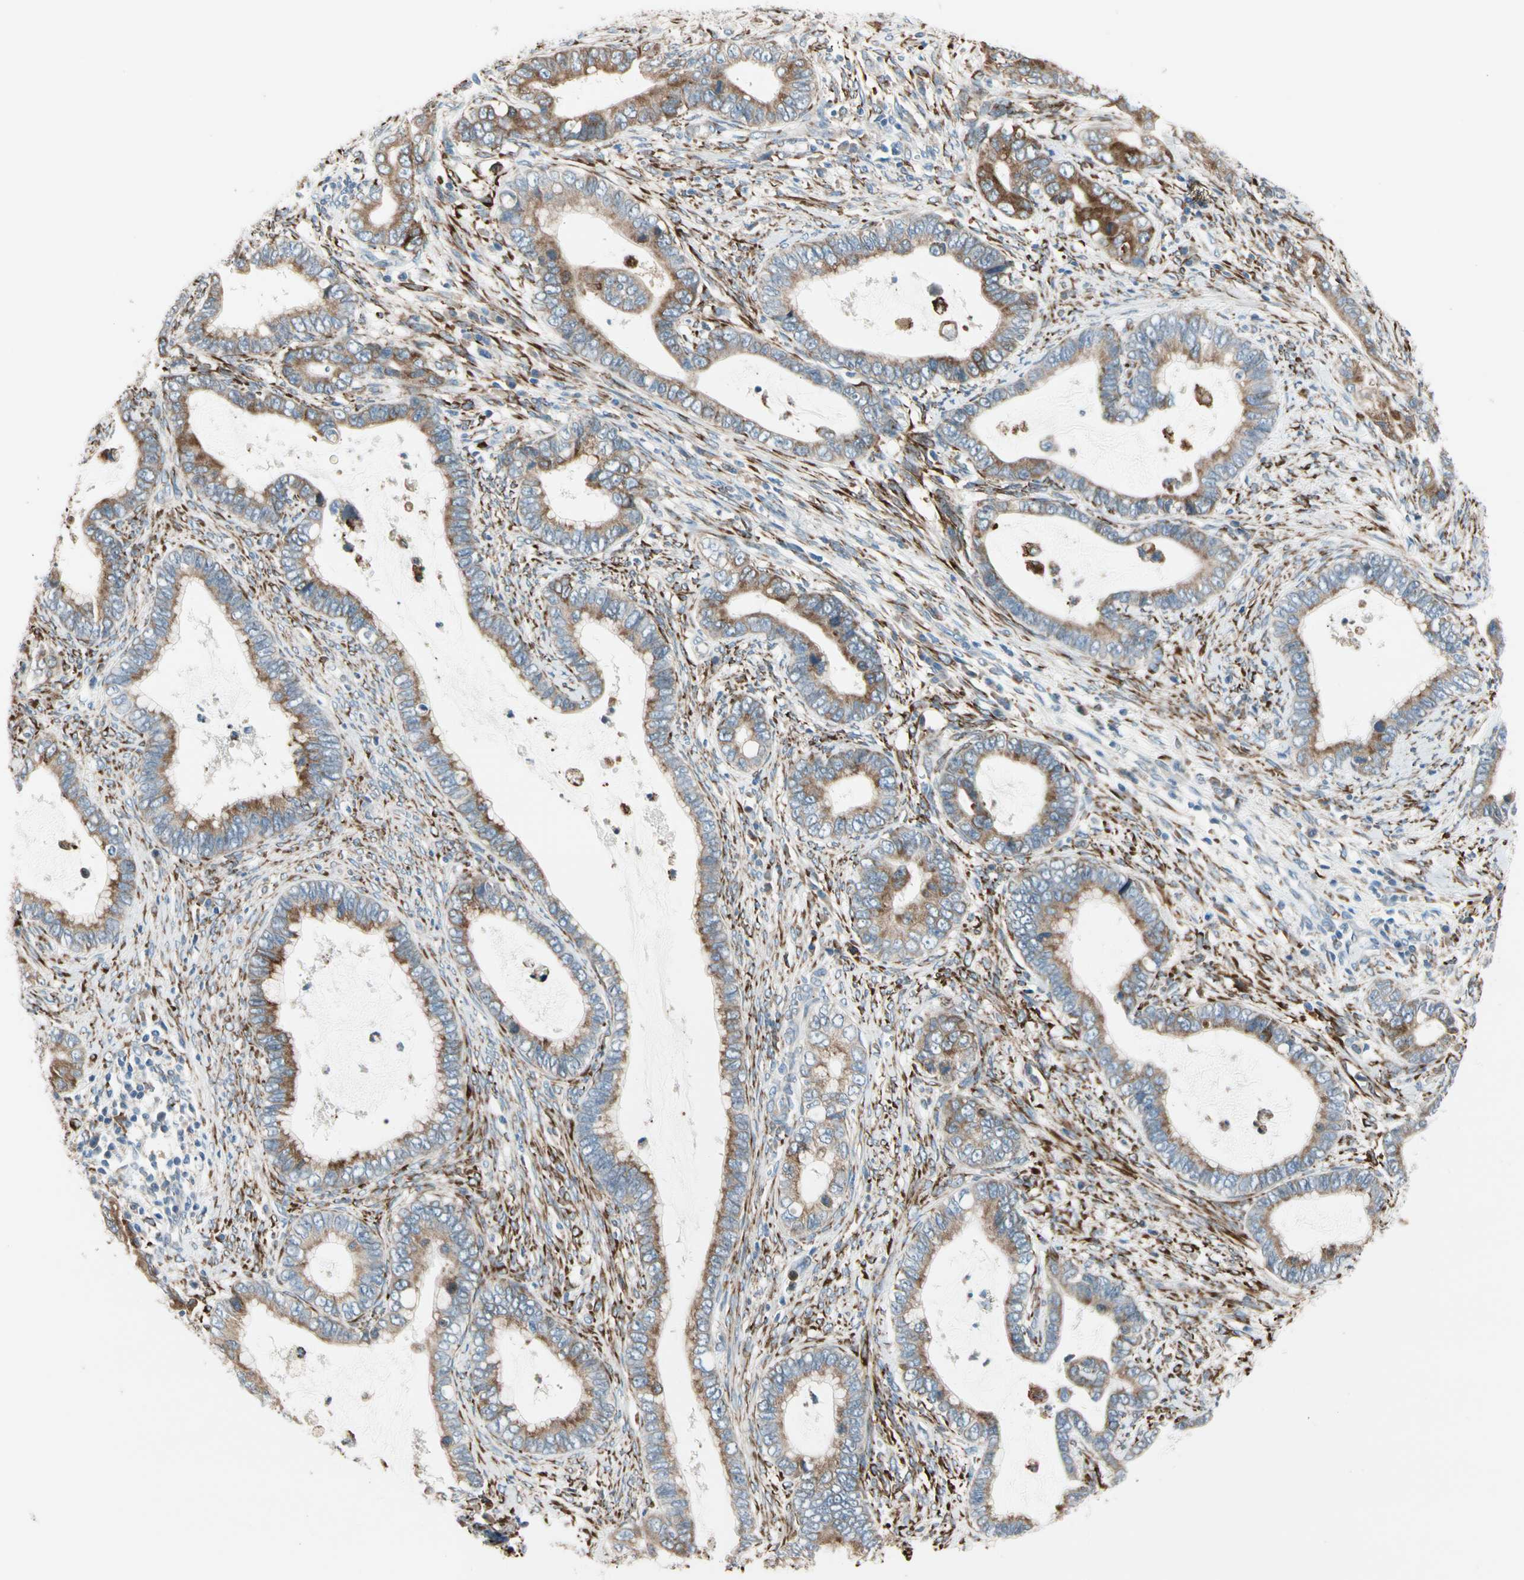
{"staining": {"intensity": "moderate", "quantity": ">75%", "location": "cytoplasmic/membranous"}, "tissue": "cervical cancer", "cell_type": "Tumor cells", "image_type": "cancer", "snomed": [{"axis": "morphology", "description": "Adenocarcinoma, NOS"}, {"axis": "topography", "description": "Cervix"}], "caption": "Tumor cells exhibit medium levels of moderate cytoplasmic/membranous positivity in about >75% of cells in human cervical cancer.", "gene": "LRPAP1", "patient": {"sex": "female", "age": 44}}